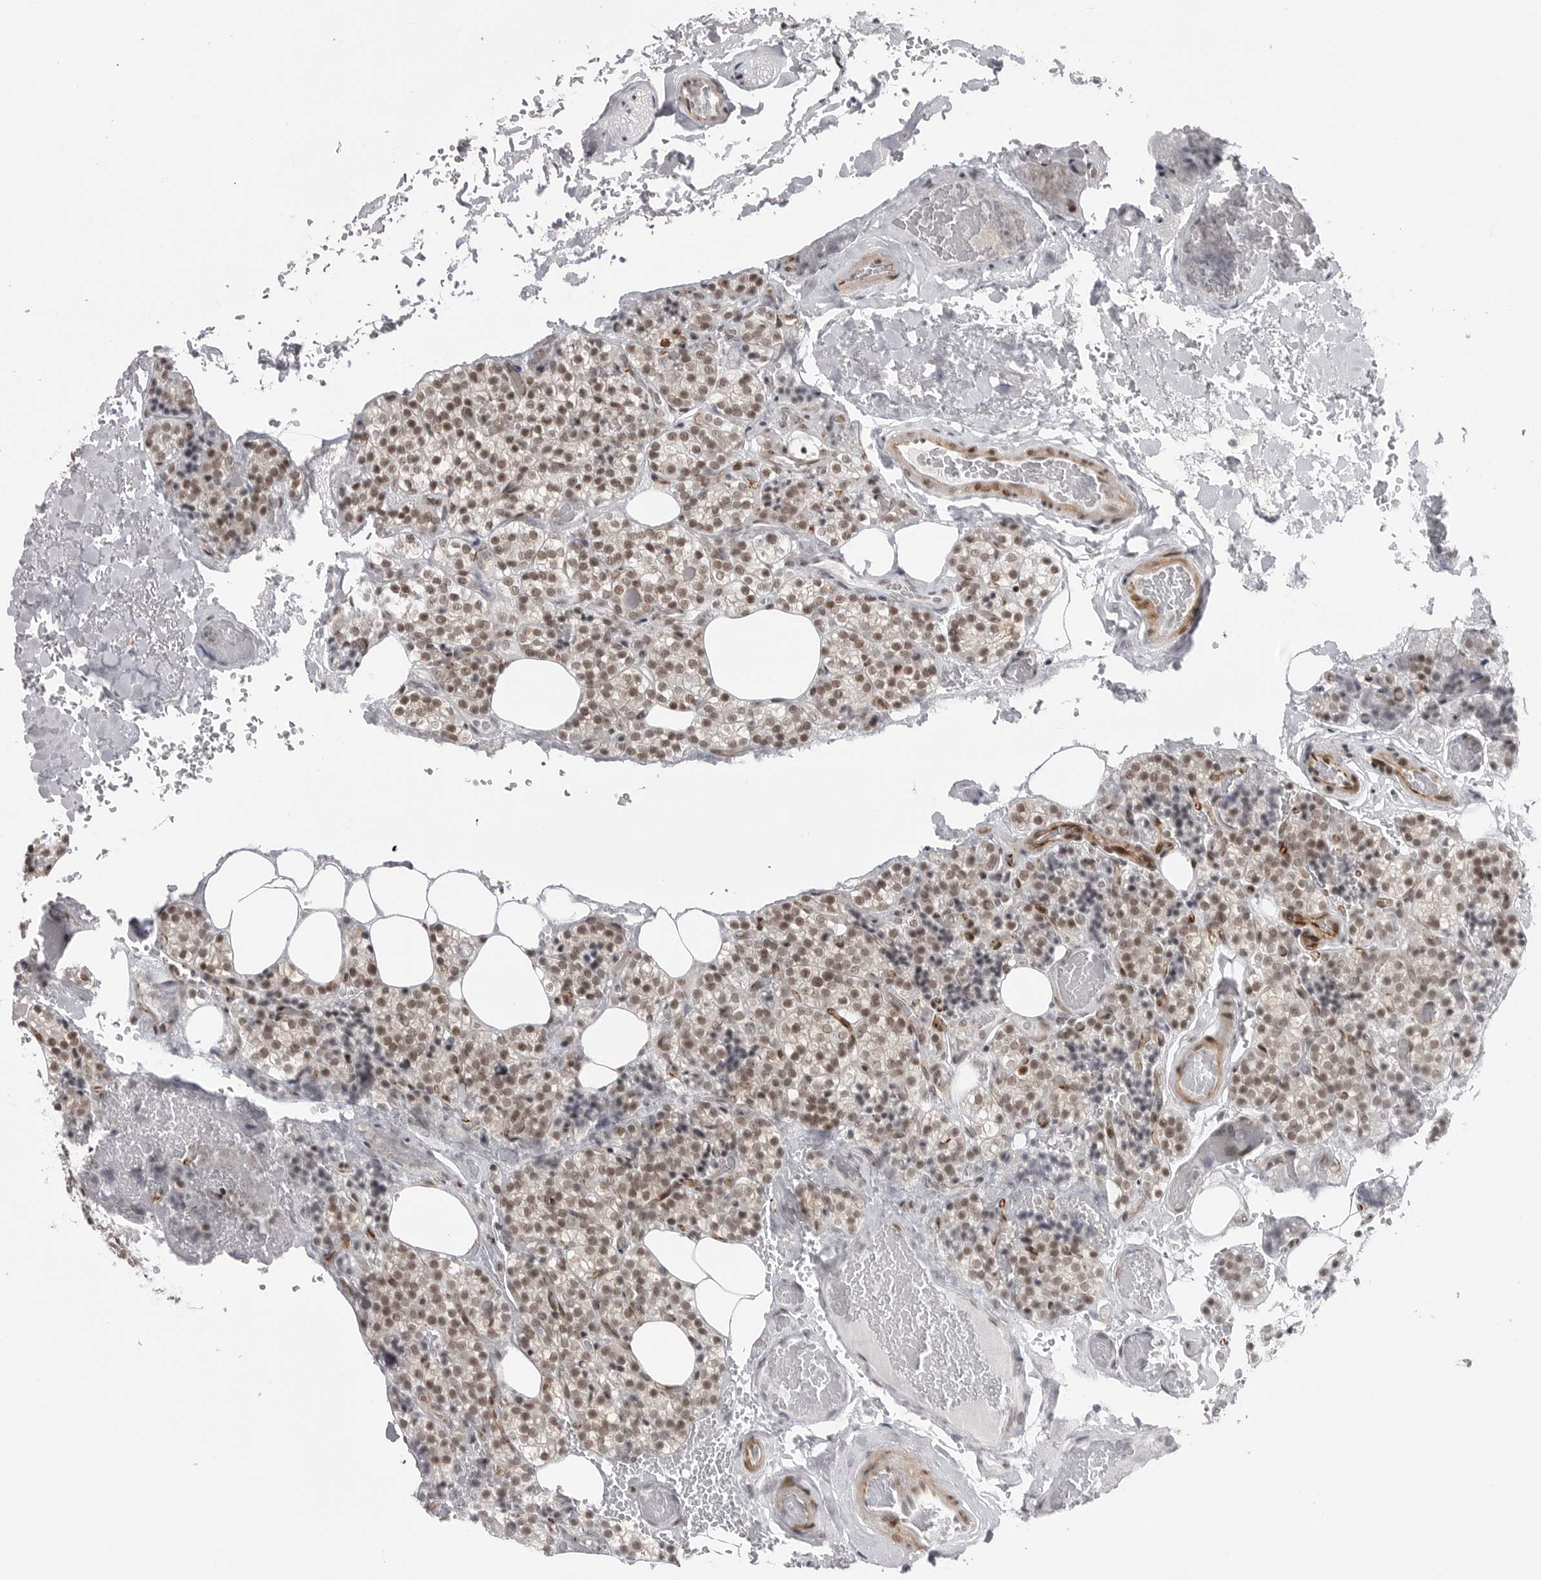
{"staining": {"intensity": "moderate", "quantity": "25%-75%", "location": "nuclear"}, "tissue": "parathyroid gland", "cell_type": "Glandular cells", "image_type": "normal", "snomed": [{"axis": "morphology", "description": "Normal tissue, NOS"}, {"axis": "topography", "description": "Parathyroid gland"}], "caption": "The photomicrograph reveals staining of benign parathyroid gland, revealing moderate nuclear protein positivity (brown color) within glandular cells.", "gene": "TRIM66", "patient": {"sex": "male", "age": 87}}